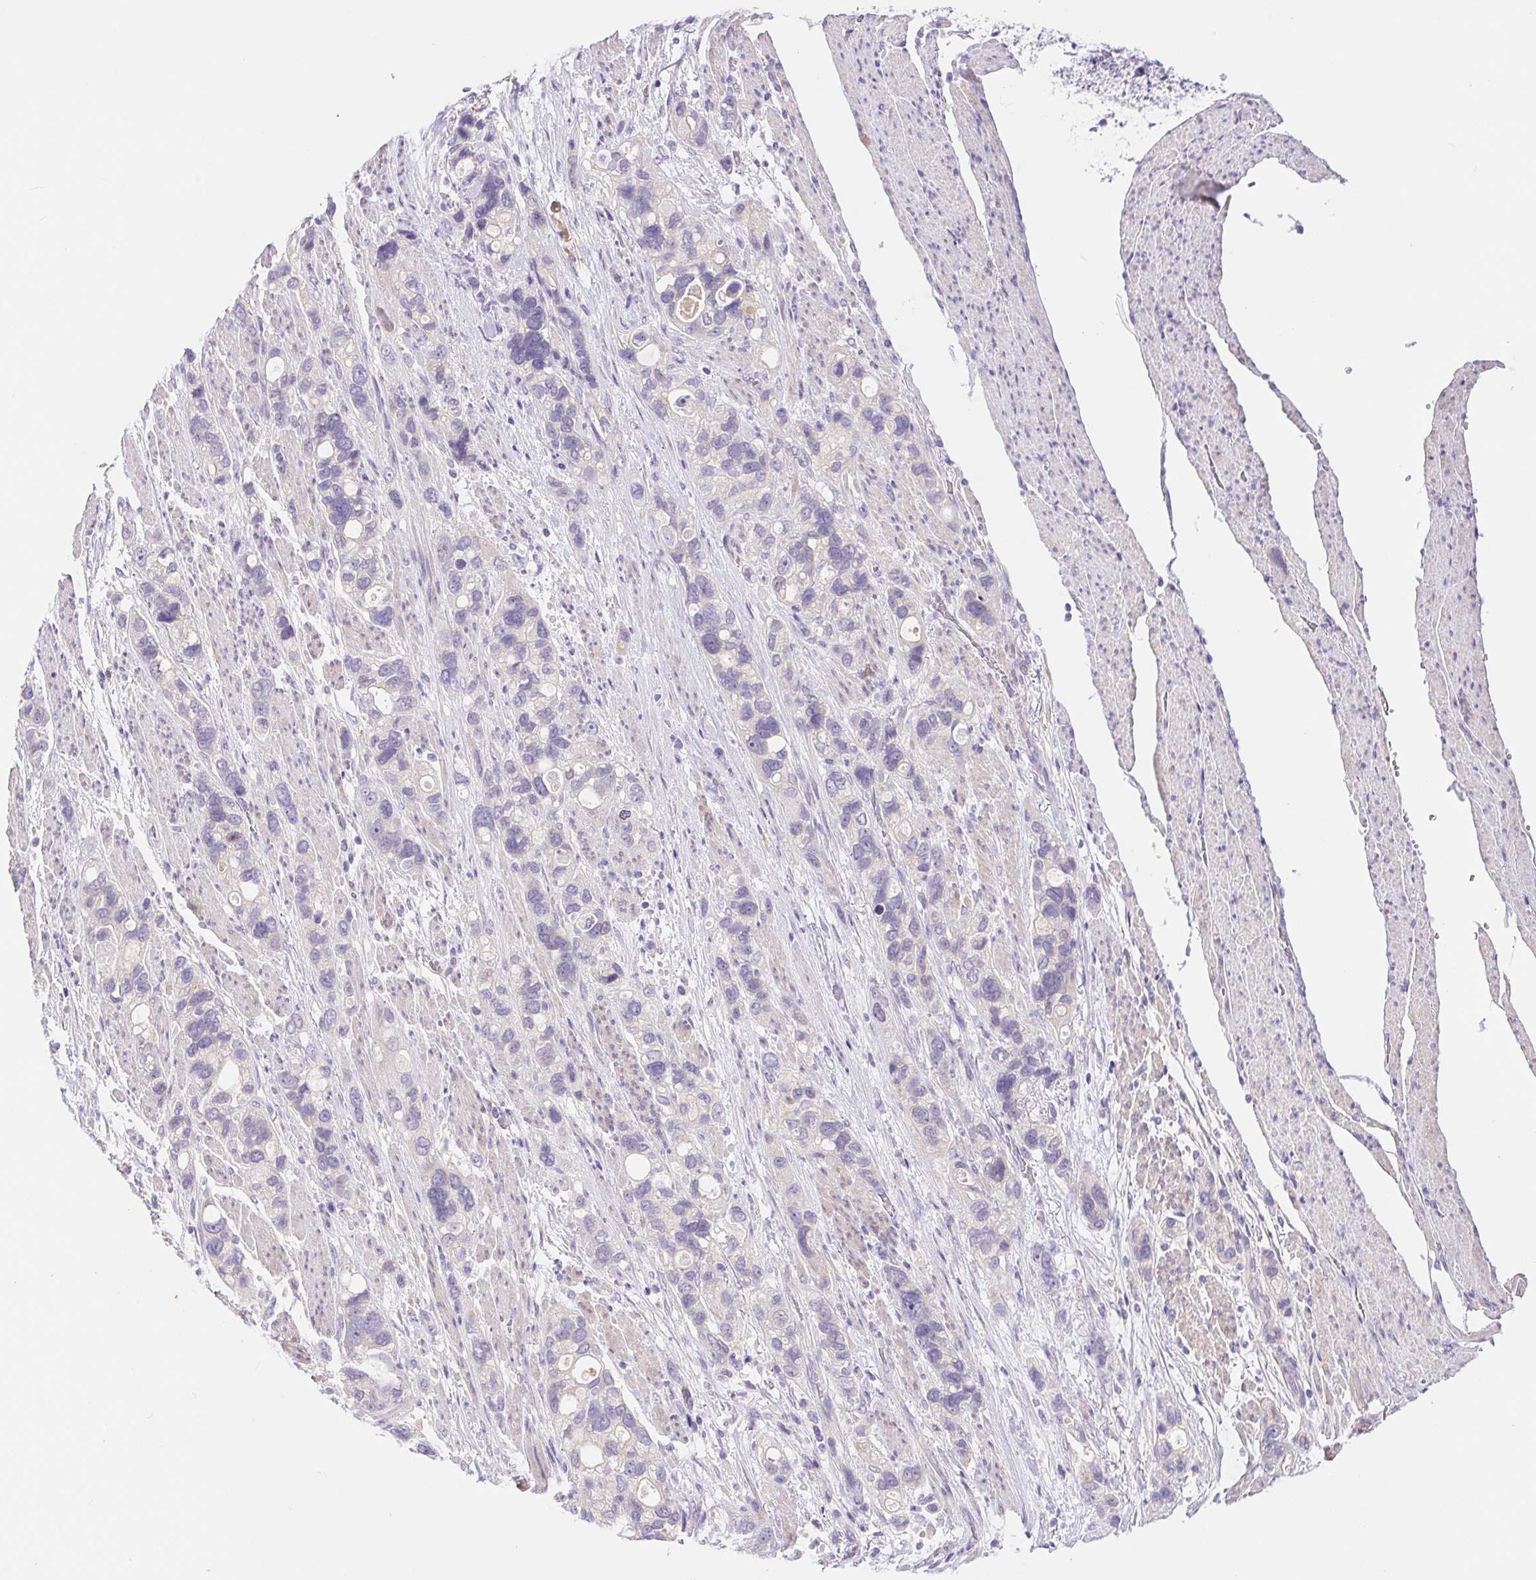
{"staining": {"intensity": "negative", "quantity": "none", "location": "none"}, "tissue": "stomach cancer", "cell_type": "Tumor cells", "image_type": "cancer", "snomed": [{"axis": "morphology", "description": "Adenocarcinoma, NOS"}, {"axis": "topography", "description": "Stomach, upper"}], "caption": "High power microscopy image of an immunohistochemistry (IHC) micrograph of stomach cancer (adenocarcinoma), revealing no significant positivity in tumor cells.", "gene": "DYNC2LI1", "patient": {"sex": "female", "age": 81}}